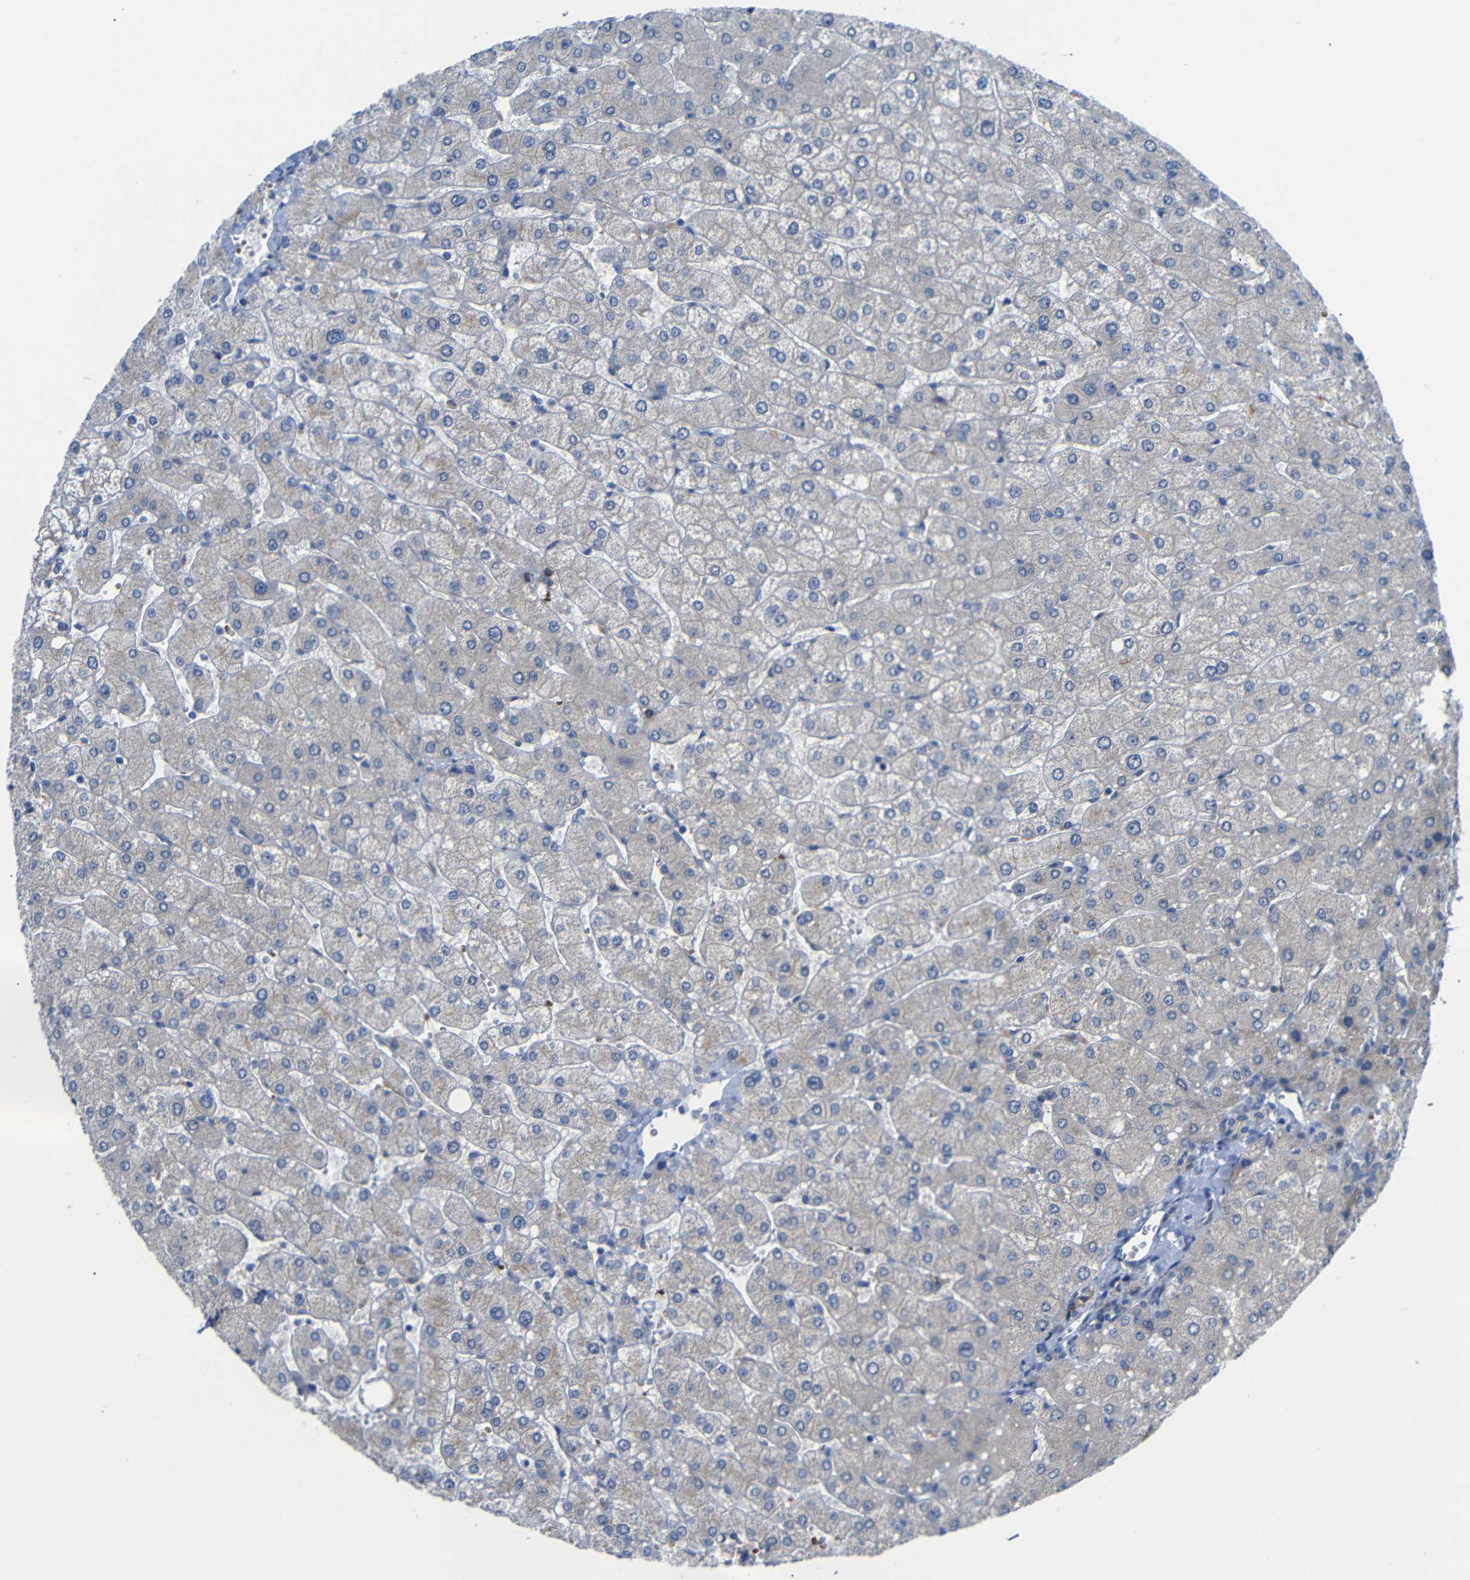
{"staining": {"intensity": "negative", "quantity": "none", "location": "none"}, "tissue": "liver", "cell_type": "Cholangiocytes", "image_type": "normal", "snomed": [{"axis": "morphology", "description": "Normal tissue, NOS"}, {"axis": "topography", "description": "Liver"}], "caption": "Liver stained for a protein using IHC reveals no staining cholangiocytes.", "gene": "TBC1D32", "patient": {"sex": "male", "age": 55}}